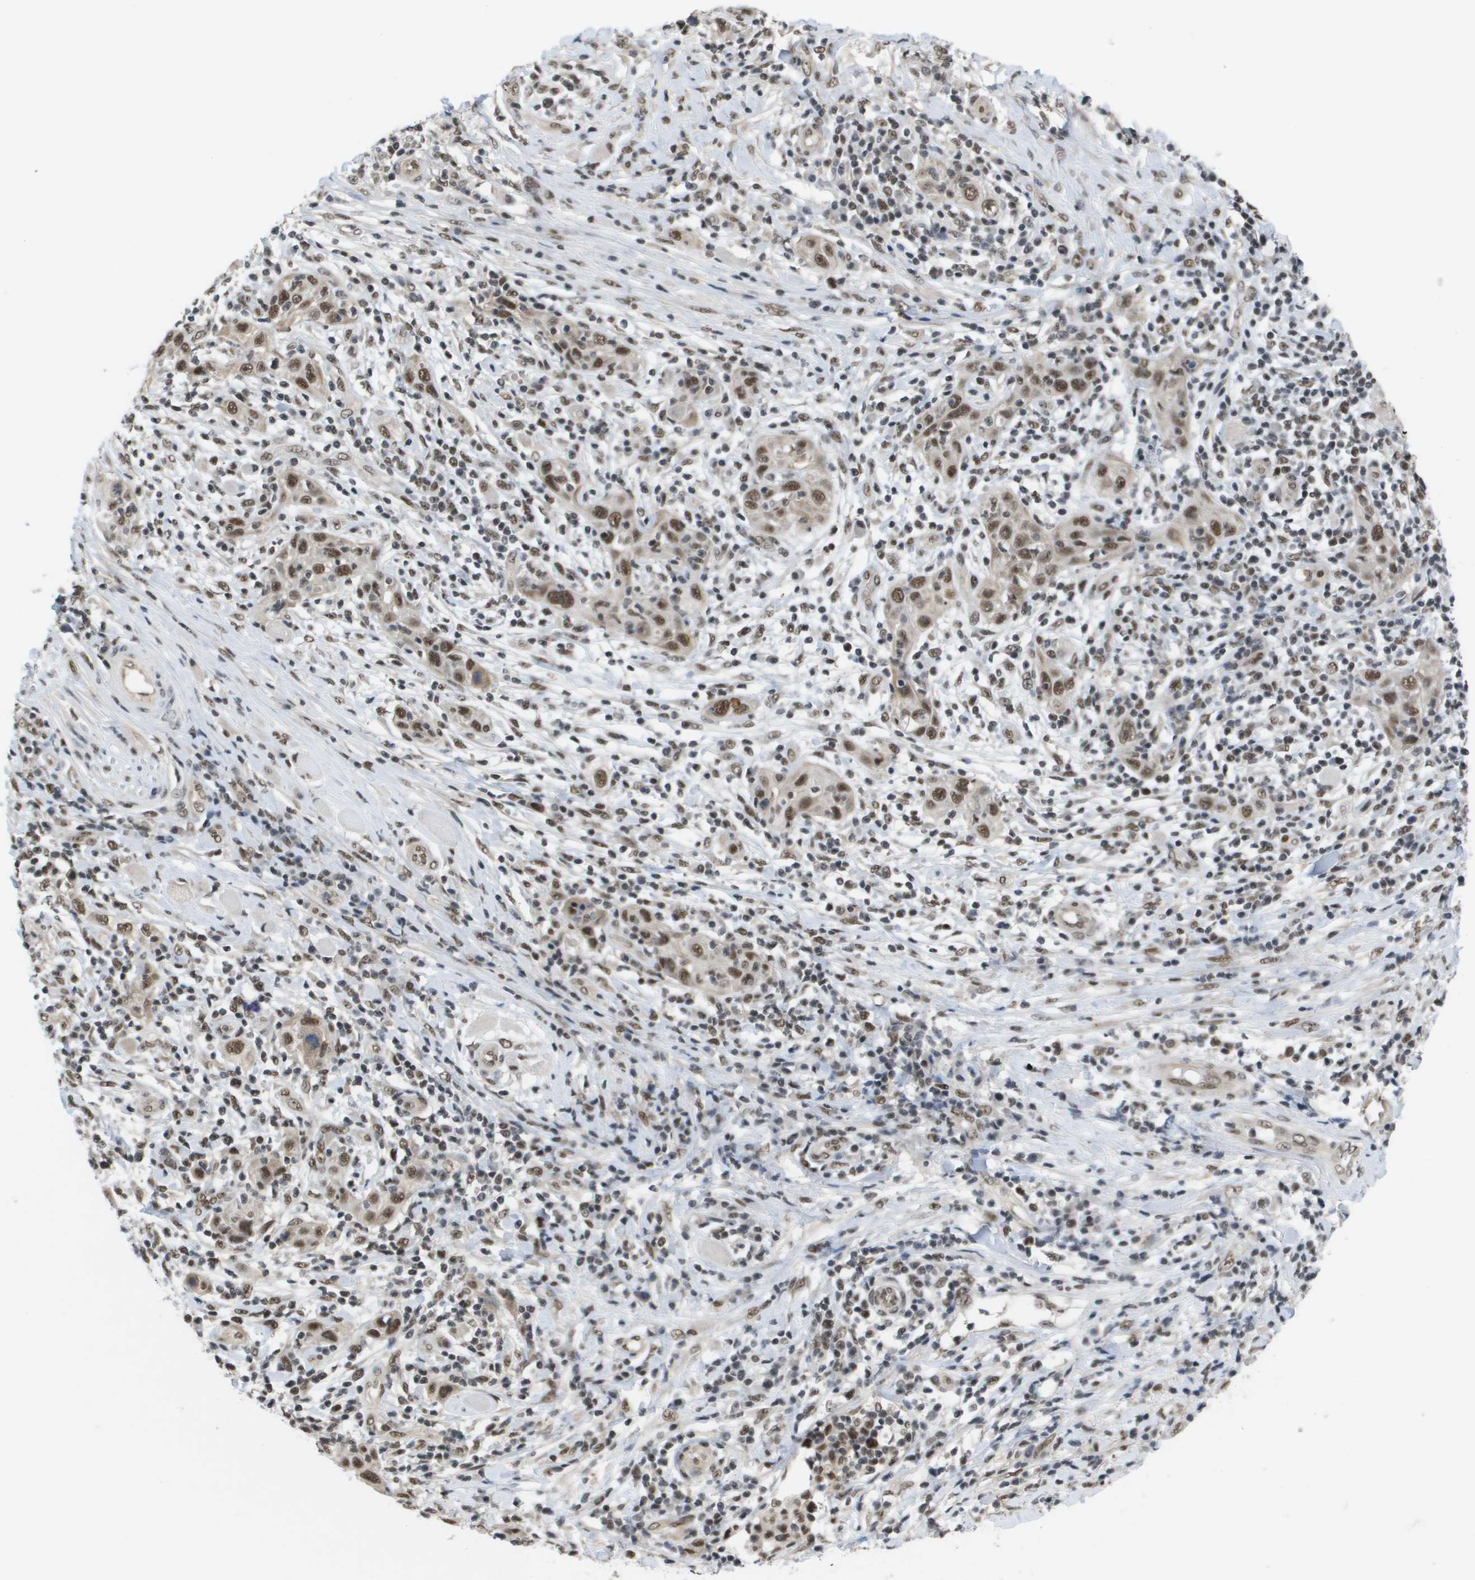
{"staining": {"intensity": "moderate", "quantity": ">75%", "location": "nuclear"}, "tissue": "skin cancer", "cell_type": "Tumor cells", "image_type": "cancer", "snomed": [{"axis": "morphology", "description": "Squamous cell carcinoma, NOS"}, {"axis": "topography", "description": "Skin"}], "caption": "Immunohistochemistry (DAB) staining of human skin squamous cell carcinoma reveals moderate nuclear protein positivity in approximately >75% of tumor cells.", "gene": "ISY1", "patient": {"sex": "female", "age": 88}}